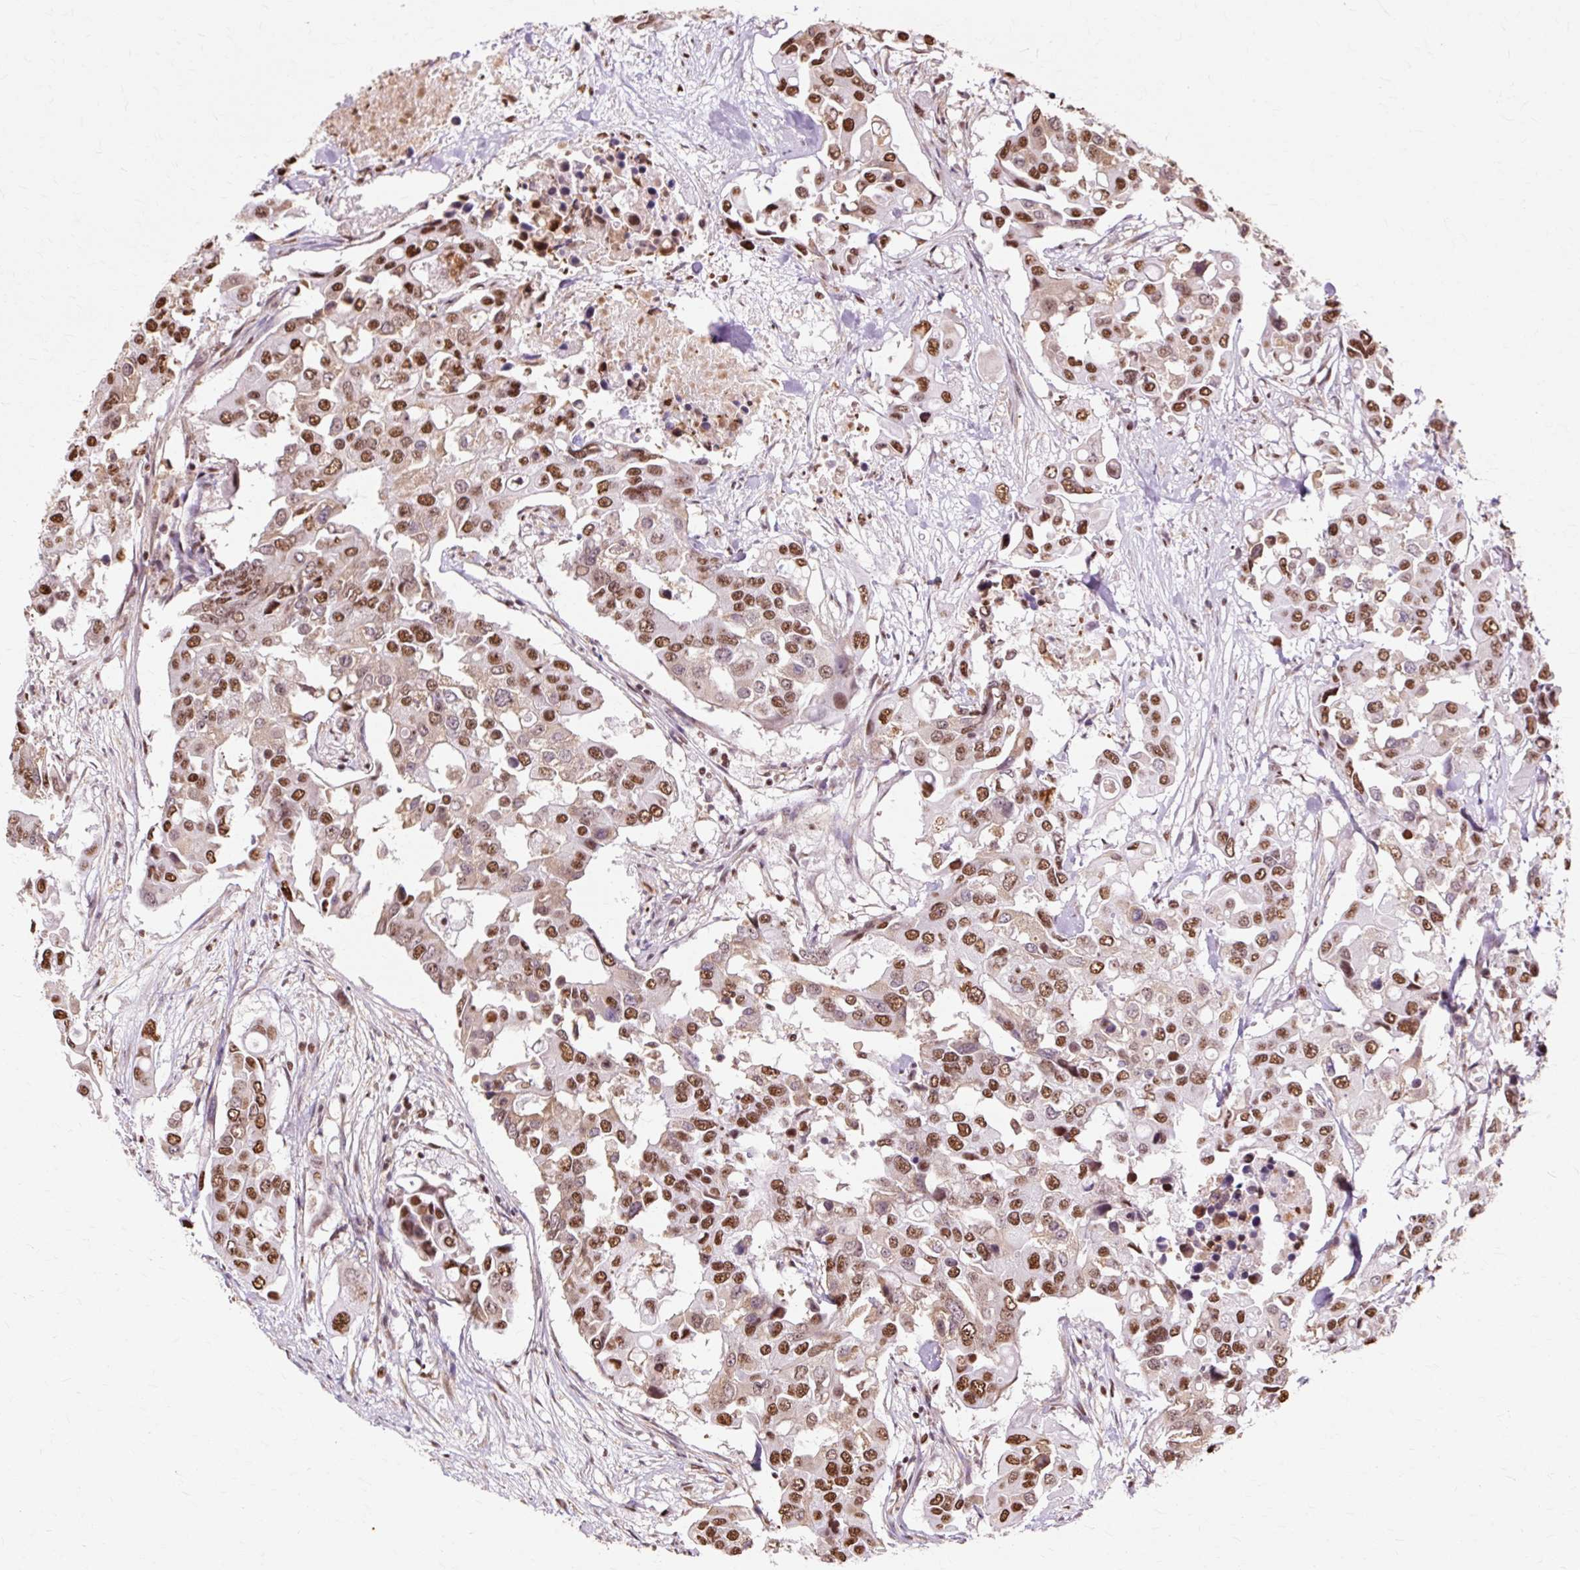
{"staining": {"intensity": "moderate", "quantity": ">75%", "location": "cytoplasmic/membranous,nuclear"}, "tissue": "colorectal cancer", "cell_type": "Tumor cells", "image_type": "cancer", "snomed": [{"axis": "morphology", "description": "Adenocarcinoma, NOS"}, {"axis": "topography", "description": "Colon"}], "caption": "Immunohistochemistry histopathology image of colorectal cancer (adenocarcinoma) stained for a protein (brown), which displays medium levels of moderate cytoplasmic/membranous and nuclear staining in about >75% of tumor cells.", "gene": "XRCC6", "patient": {"sex": "male", "age": 77}}